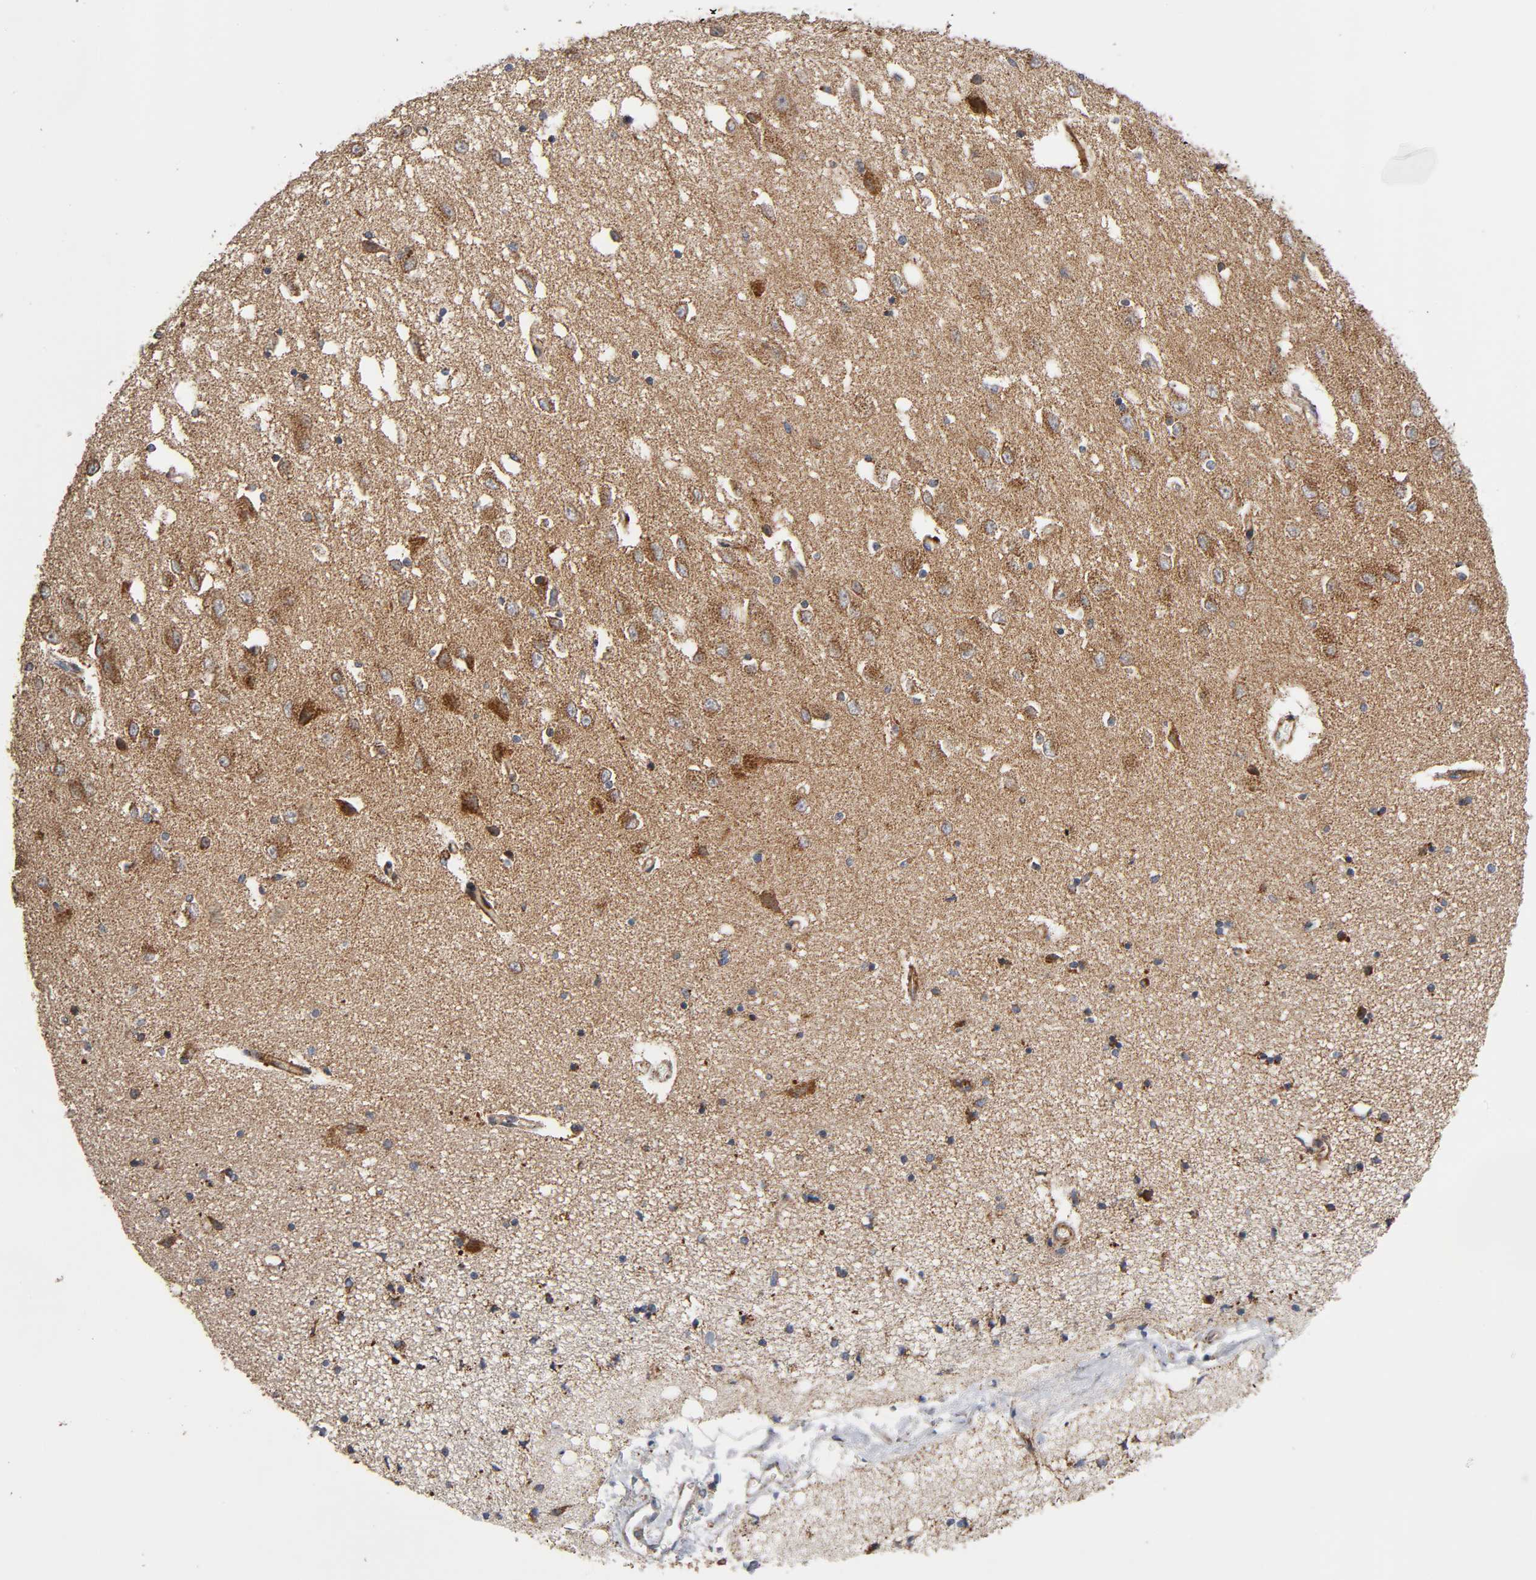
{"staining": {"intensity": "weak", "quantity": ">75%", "location": "cytoplasmic/membranous"}, "tissue": "hippocampus", "cell_type": "Glial cells", "image_type": "normal", "snomed": [{"axis": "morphology", "description": "Normal tissue, NOS"}, {"axis": "topography", "description": "Hippocampus"}], "caption": "Human hippocampus stained with a brown dye demonstrates weak cytoplasmic/membranous positive staining in about >75% of glial cells.", "gene": "MAP3K1", "patient": {"sex": "female", "age": 54}}